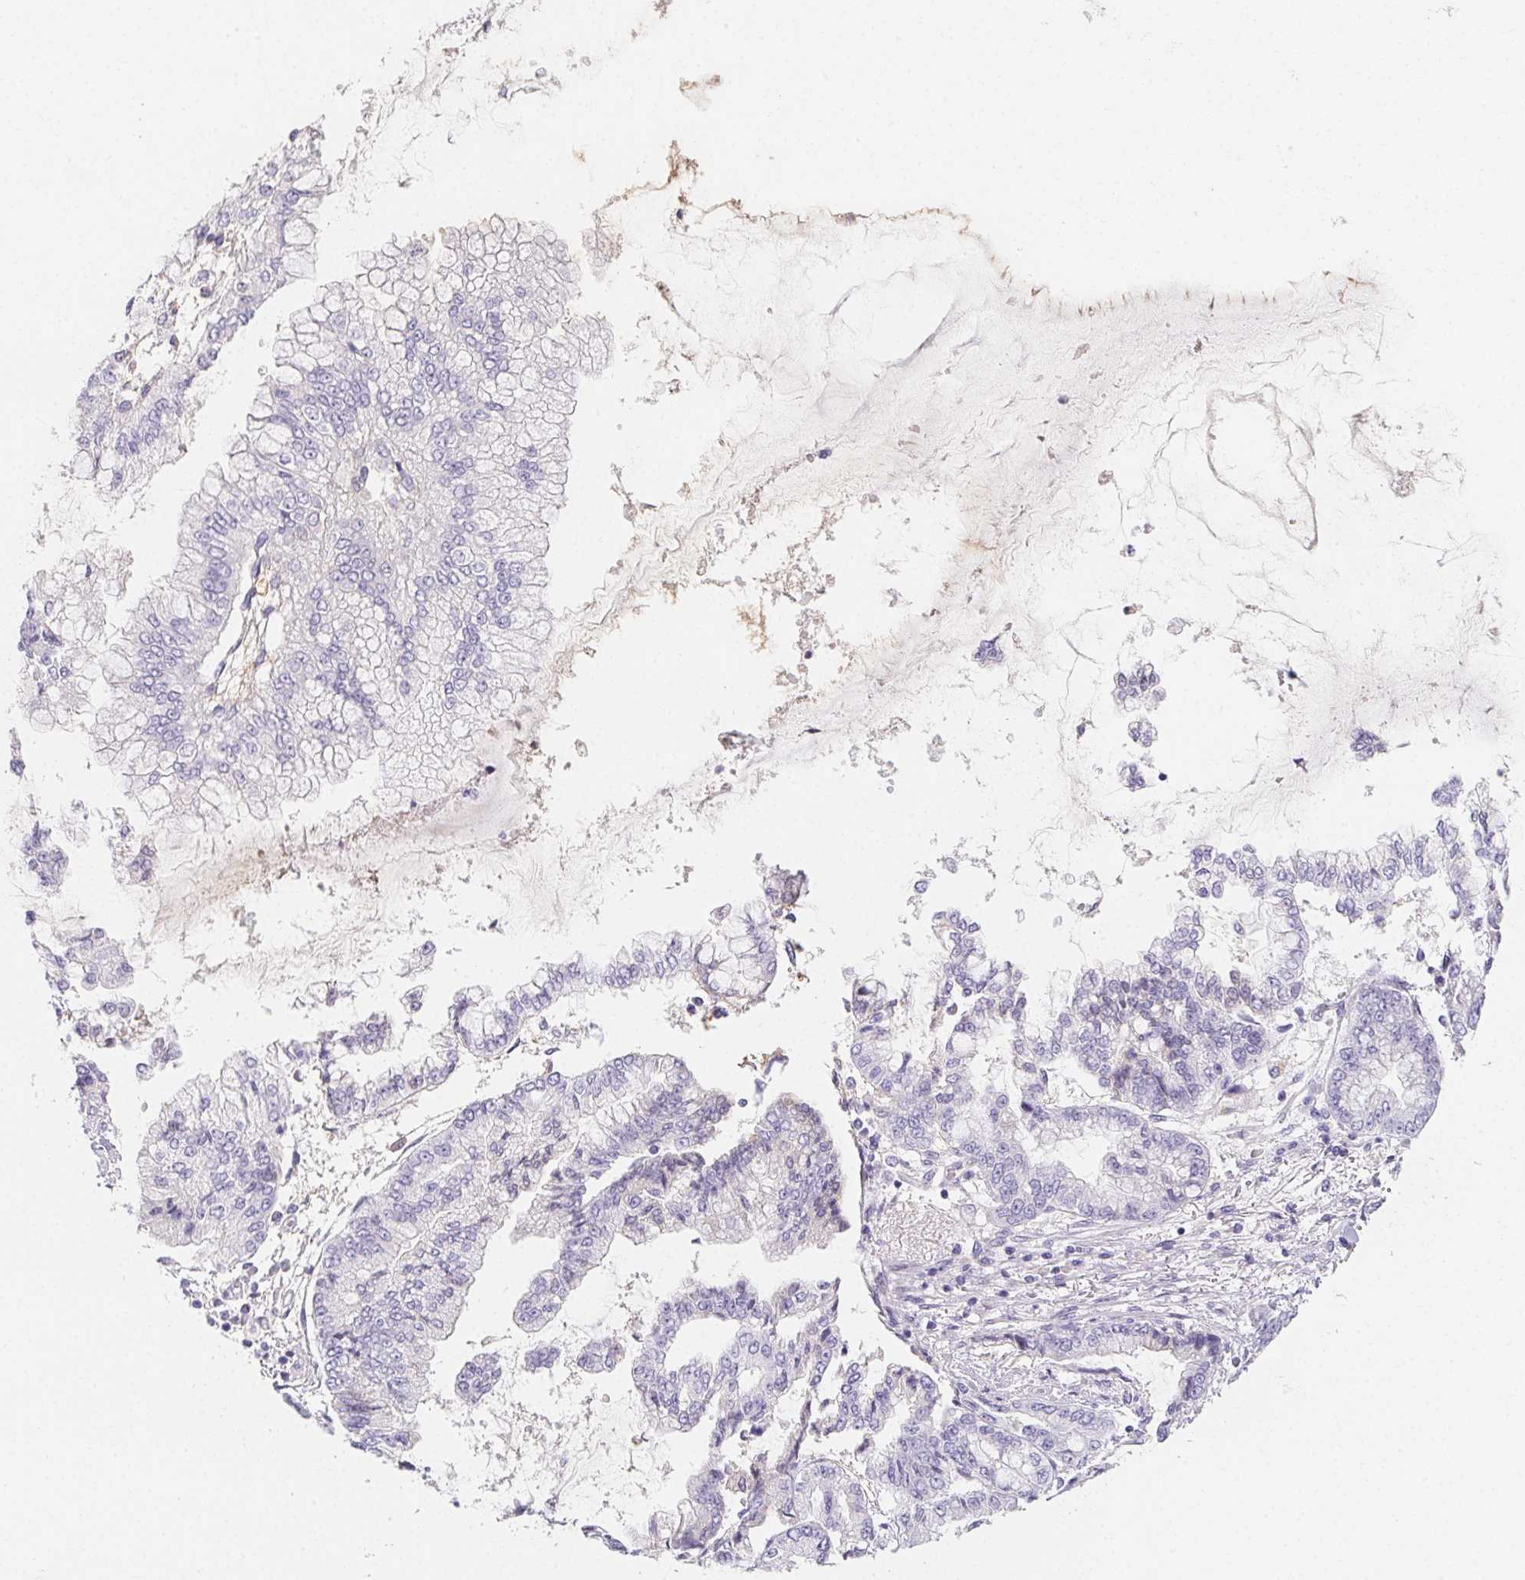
{"staining": {"intensity": "negative", "quantity": "none", "location": "none"}, "tissue": "stomach cancer", "cell_type": "Tumor cells", "image_type": "cancer", "snomed": [{"axis": "morphology", "description": "Adenocarcinoma, NOS"}, {"axis": "topography", "description": "Stomach, upper"}], "caption": "Human stomach cancer stained for a protein using IHC reveals no expression in tumor cells.", "gene": "ITIH2", "patient": {"sex": "female", "age": 74}}